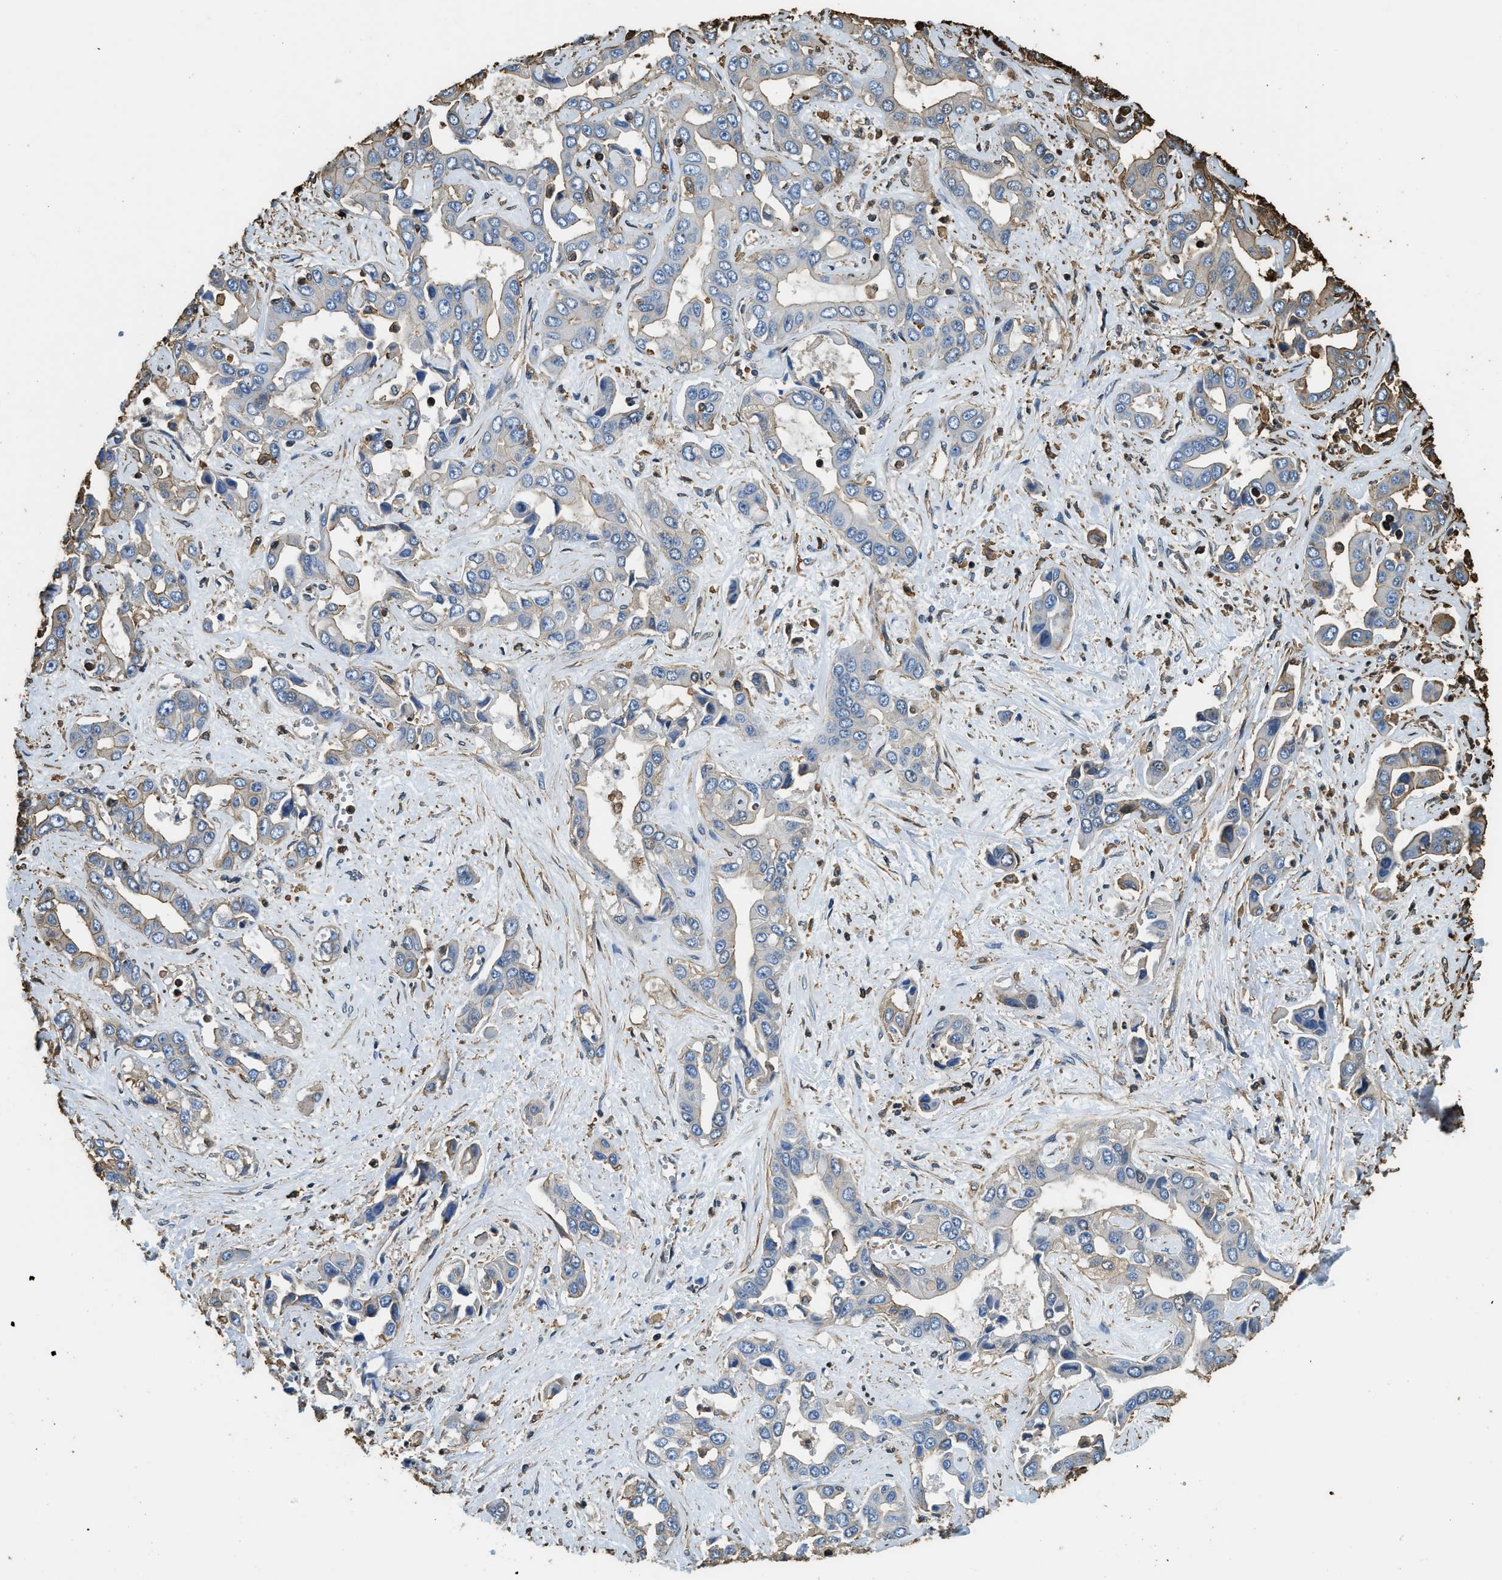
{"staining": {"intensity": "moderate", "quantity": "<25%", "location": "cytoplasmic/membranous"}, "tissue": "liver cancer", "cell_type": "Tumor cells", "image_type": "cancer", "snomed": [{"axis": "morphology", "description": "Cholangiocarcinoma"}, {"axis": "topography", "description": "Liver"}], "caption": "The immunohistochemical stain shows moderate cytoplasmic/membranous staining in tumor cells of liver cholangiocarcinoma tissue.", "gene": "ACCS", "patient": {"sex": "female", "age": 52}}